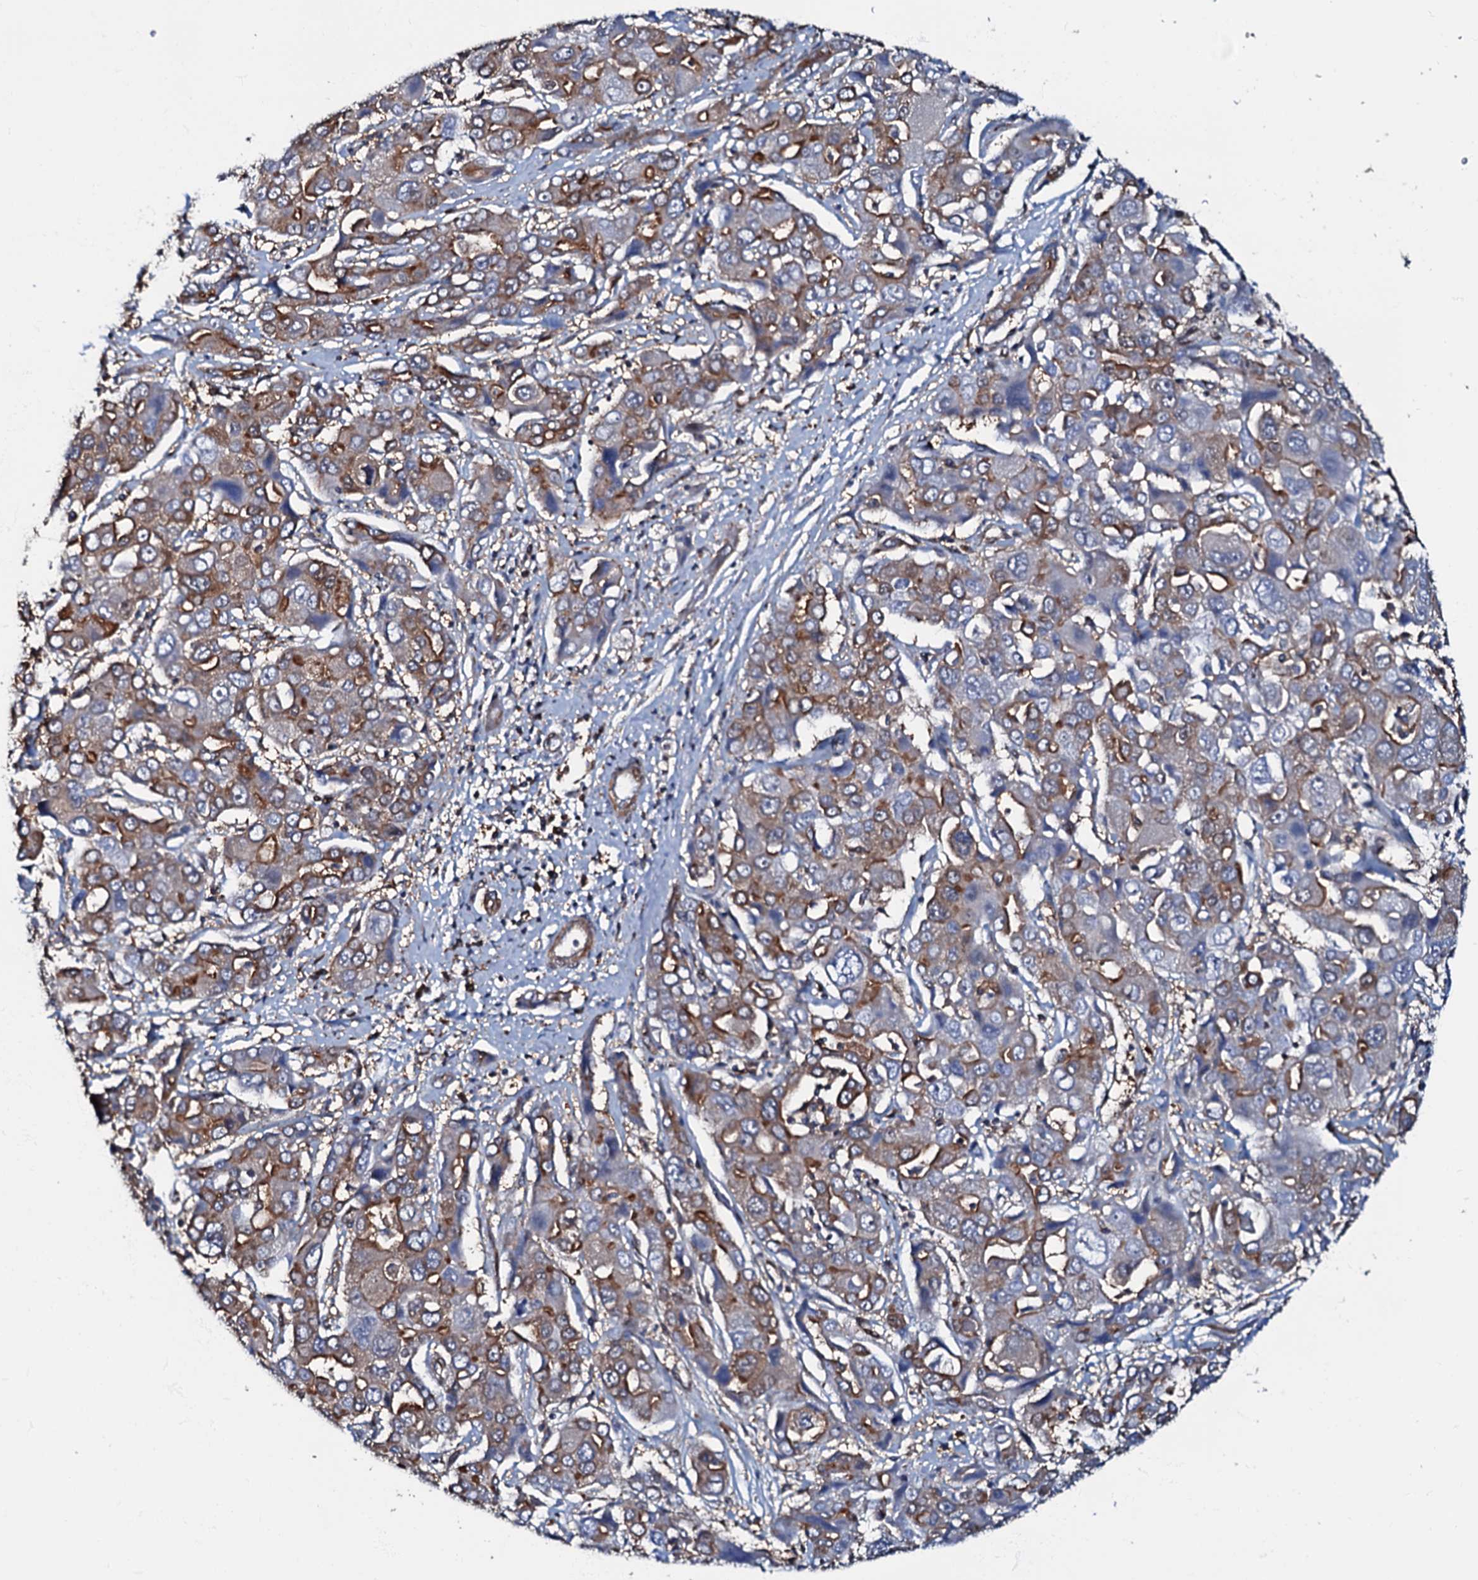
{"staining": {"intensity": "strong", "quantity": "25%-75%", "location": "cytoplasmic/membranous"}, "tissue": "liver cancer", "cell_type": "Tumor cells", "image_type": "cancer", "snomed": [{"axis": "morphology", "description": "Cholangiocarcinoma"}, {"axis": "topography", "description": "Liver"}], "caption": "A high amount of strong cytoplasmic/membranous expression is identified in approximately 25%-75% of tumor cells in liver cholangiocarcinoma tissue.", "gene": "OSBP", "patient": {"sex": "male", "age": 67}}